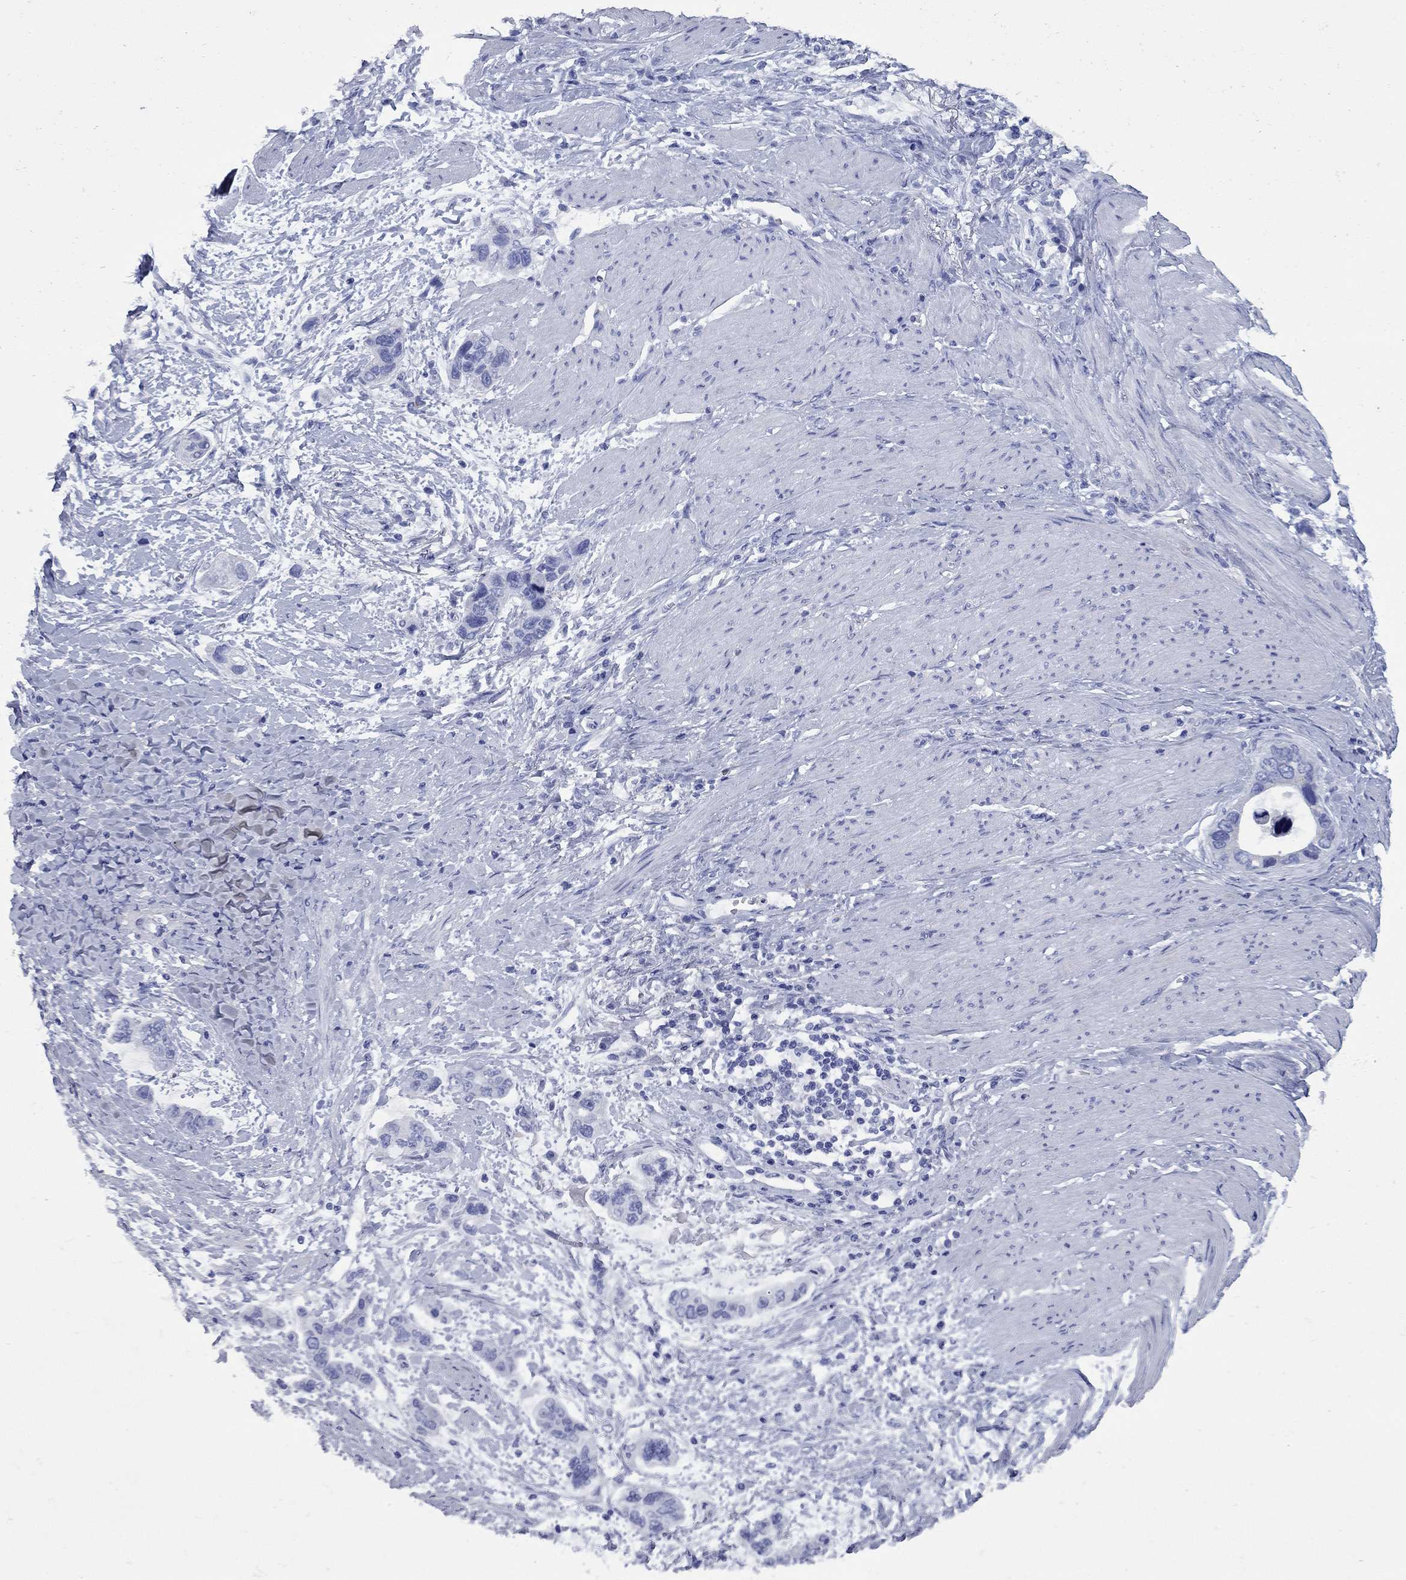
{"staining": {"intensity": "negative", "quantity": "none", "location": "none"}, "tissue": "stomach cancer", "cell_type": "Tumor cells", "image_type": "cancer", "snomed": [{"axis": "morphology", "description": "Adenocarcinoma, NOS"}, {"axis": "topography", "description": "Stomach, lower"}], "caption": "Protein analysis of stomach cancer demonstrates no significant positivity in tumor cells.", "gene": "CCNA1", "patient": {"sex": "female", "age": 93}}